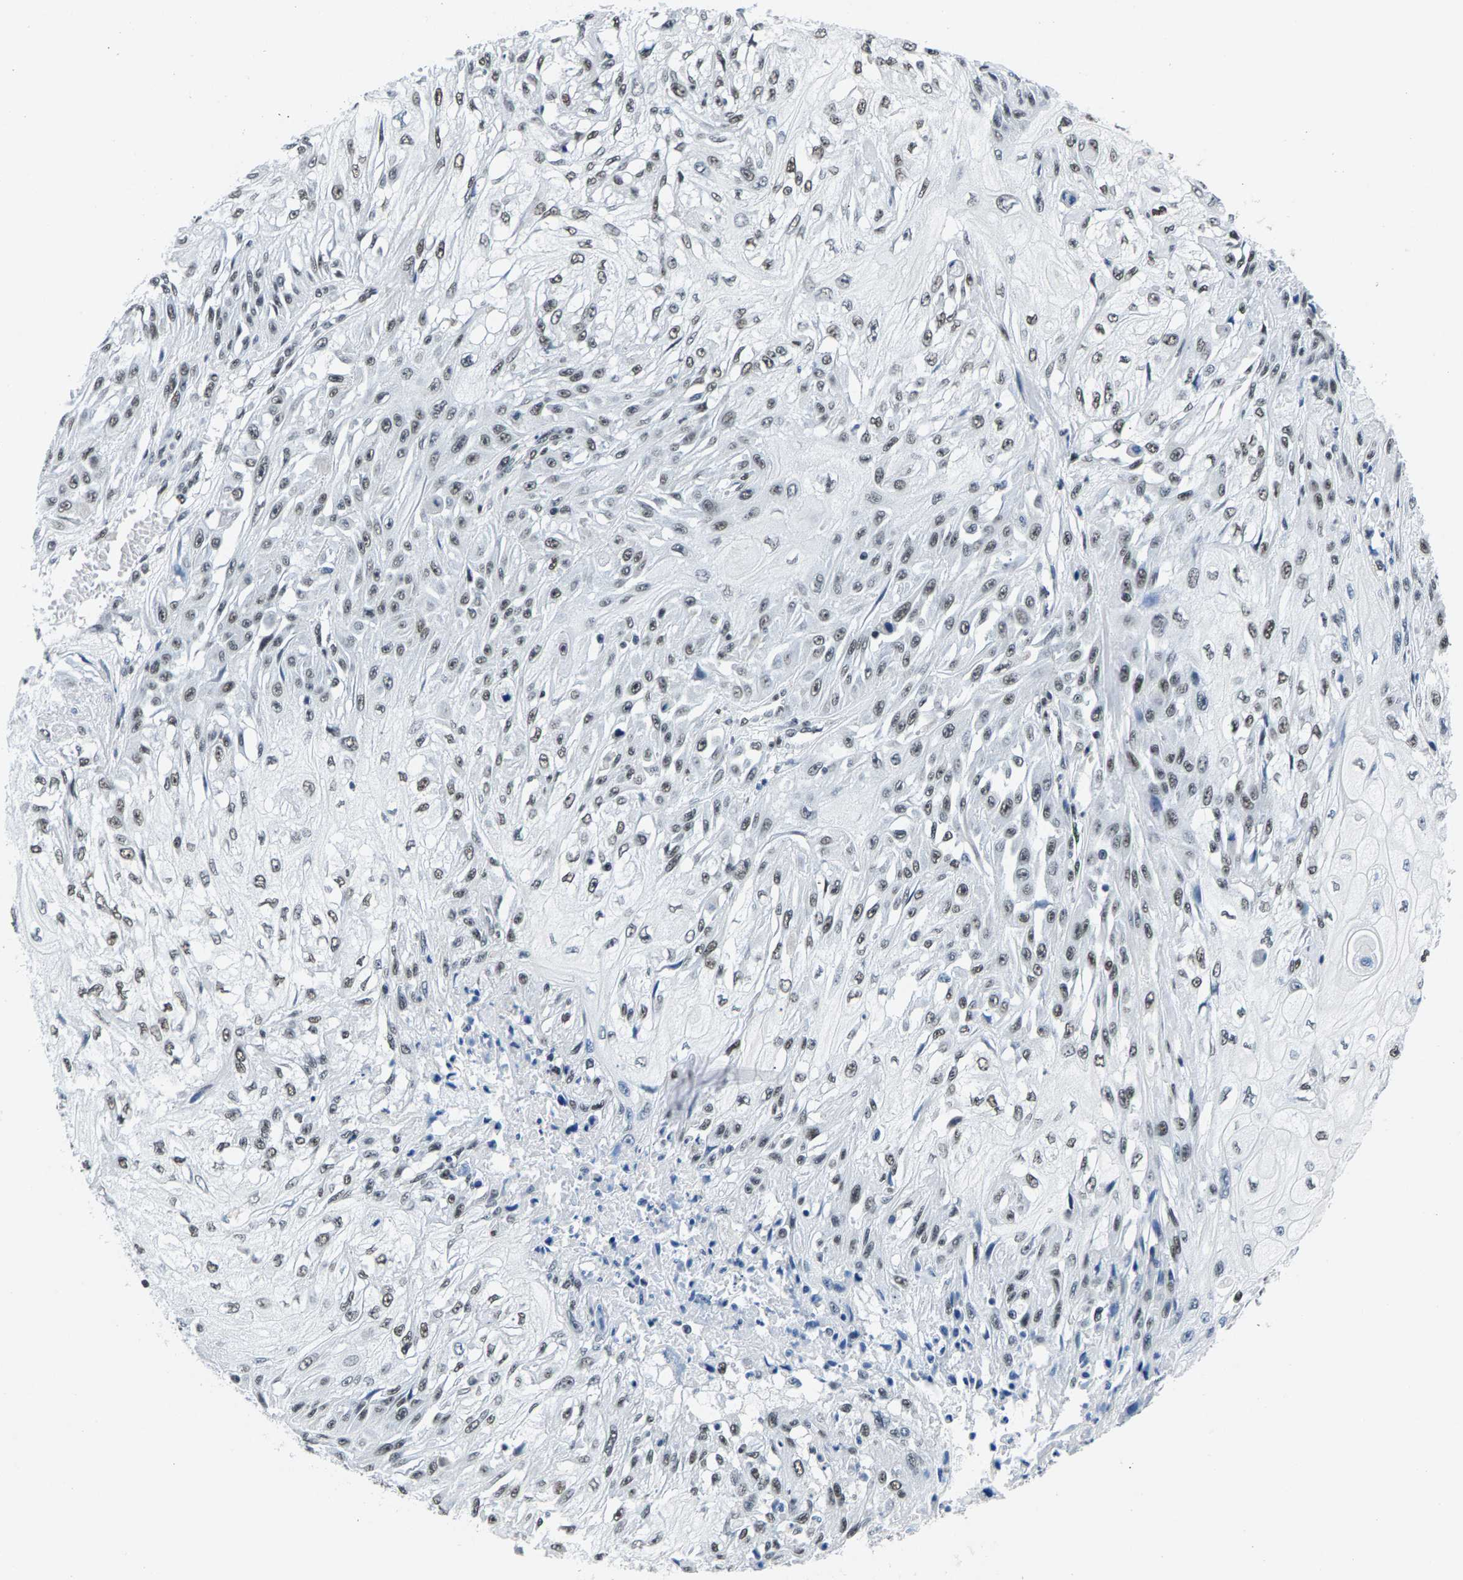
{"staining": {"intensity": "weak", "quantity": "25%-75%", "location": "nuclear"}, "tissue": "skin cancer", "cell_type": "Tumor cells", "image_type": "cancer", "snomed": [{"axis": "morphology", "description": "Squamous cell carcinoma, NOS"}, {"axis": "morphology", "description": "Squamous cell carcinoma, metastatic, NOS"}, {"axis": "topography", "description": "Skin"}, {"axis": "topography", "description": "Lymph node"}], "caption": "This is a histology image of IHC staining of squamous cell carcinoma (skin), which shows weak expression in the nuclear of tumor cells.", "gene": "ATF2", "patient": {"sex": "male", "age": 75}}